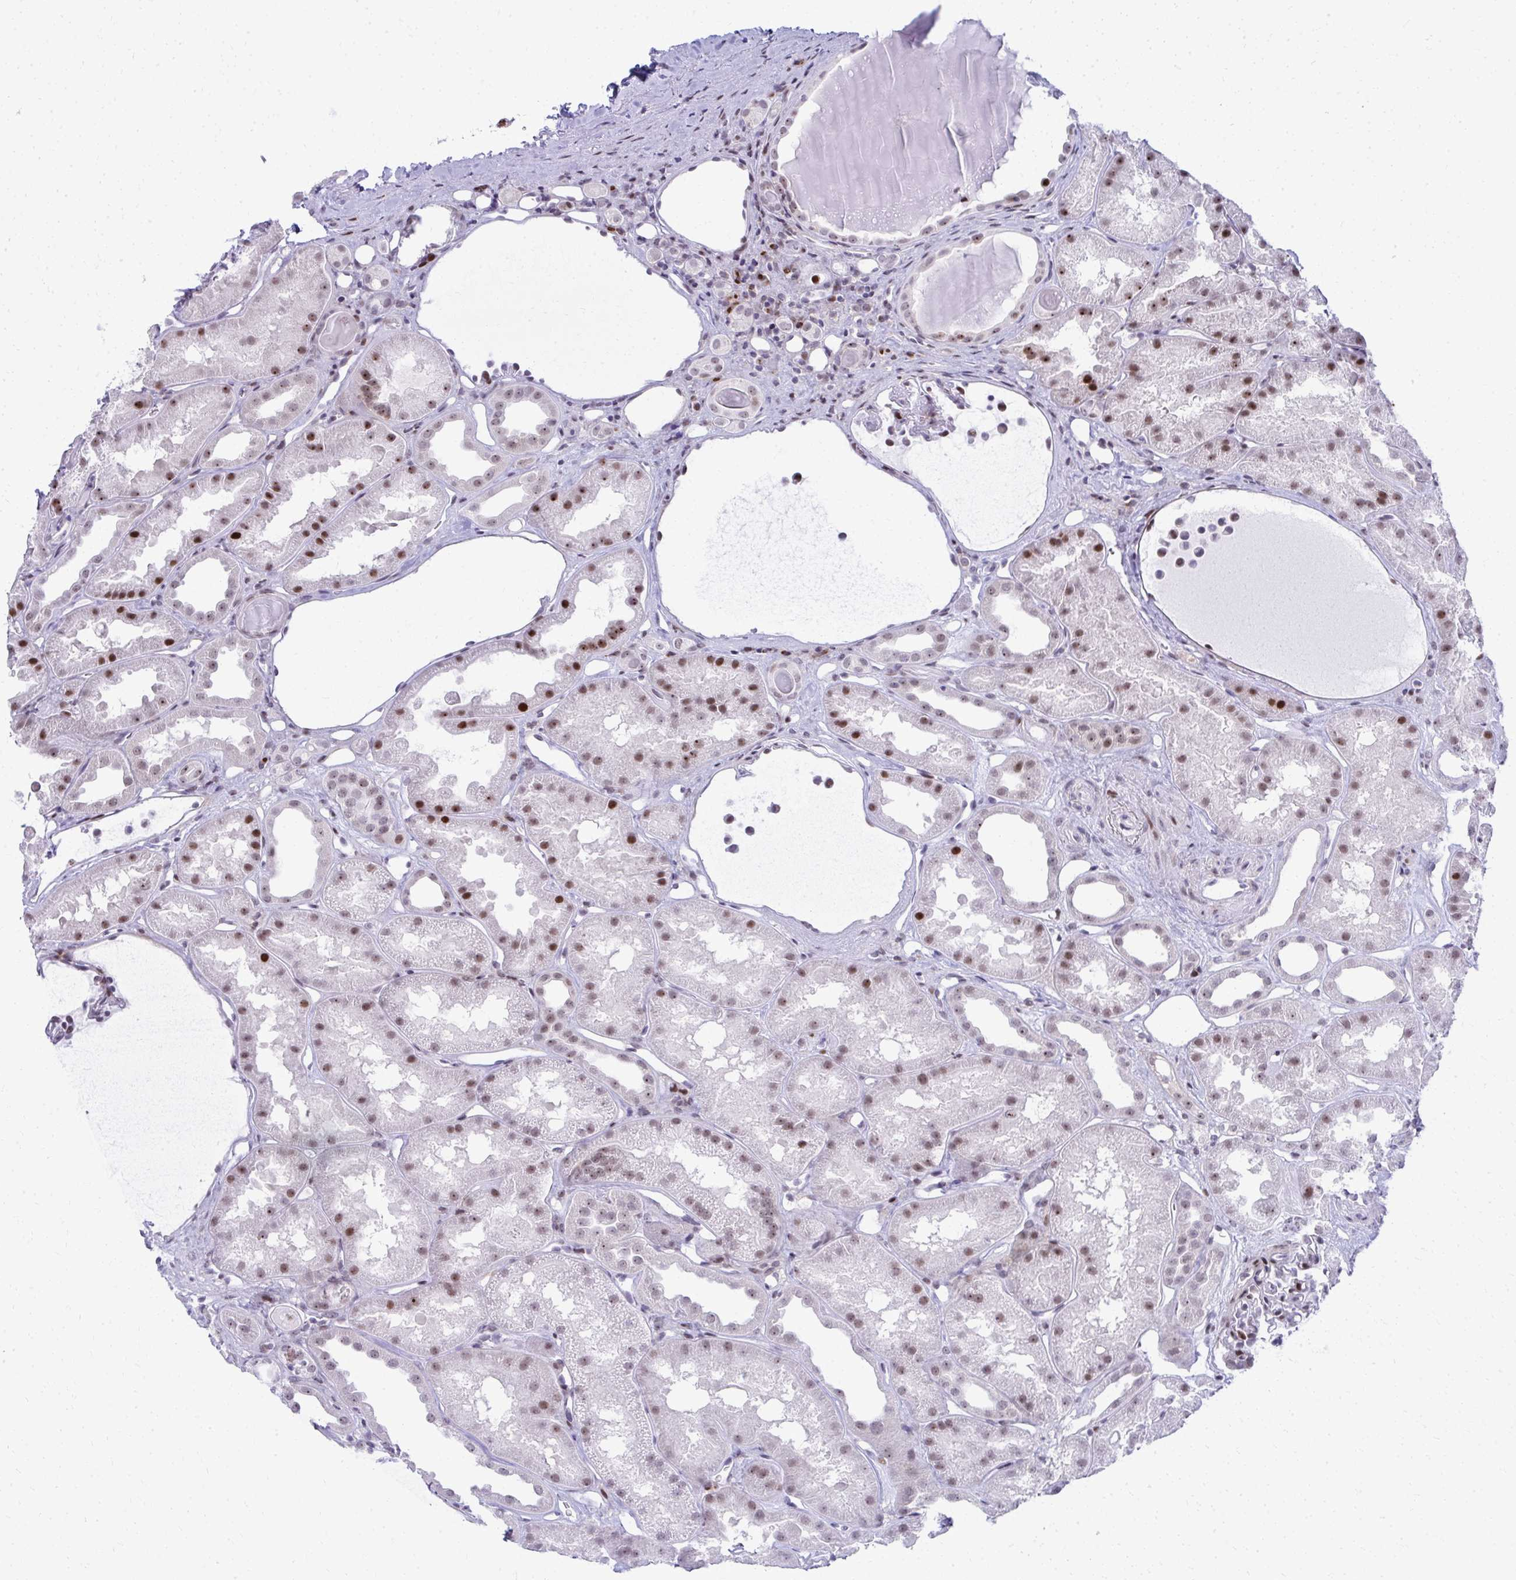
{"staining": {"intensity": "moderate", "quantity": ">75%", "location": "nuclear"}, "tissue": "kidney", "cell_type": "Cells in glomeruli", "image_type": "normal", "snomed": [{"axis": "morphology", "description": "Normal tissue, NOS"}, {"axis": "topography", "description": "Kidney"}], "caption": "A brown stain shows moderate nuclear positivity of a protein in cells in glomeruli of benign human kidney.", "gene": "GLDN", "patient": {"sex": "male", "age": 61}}